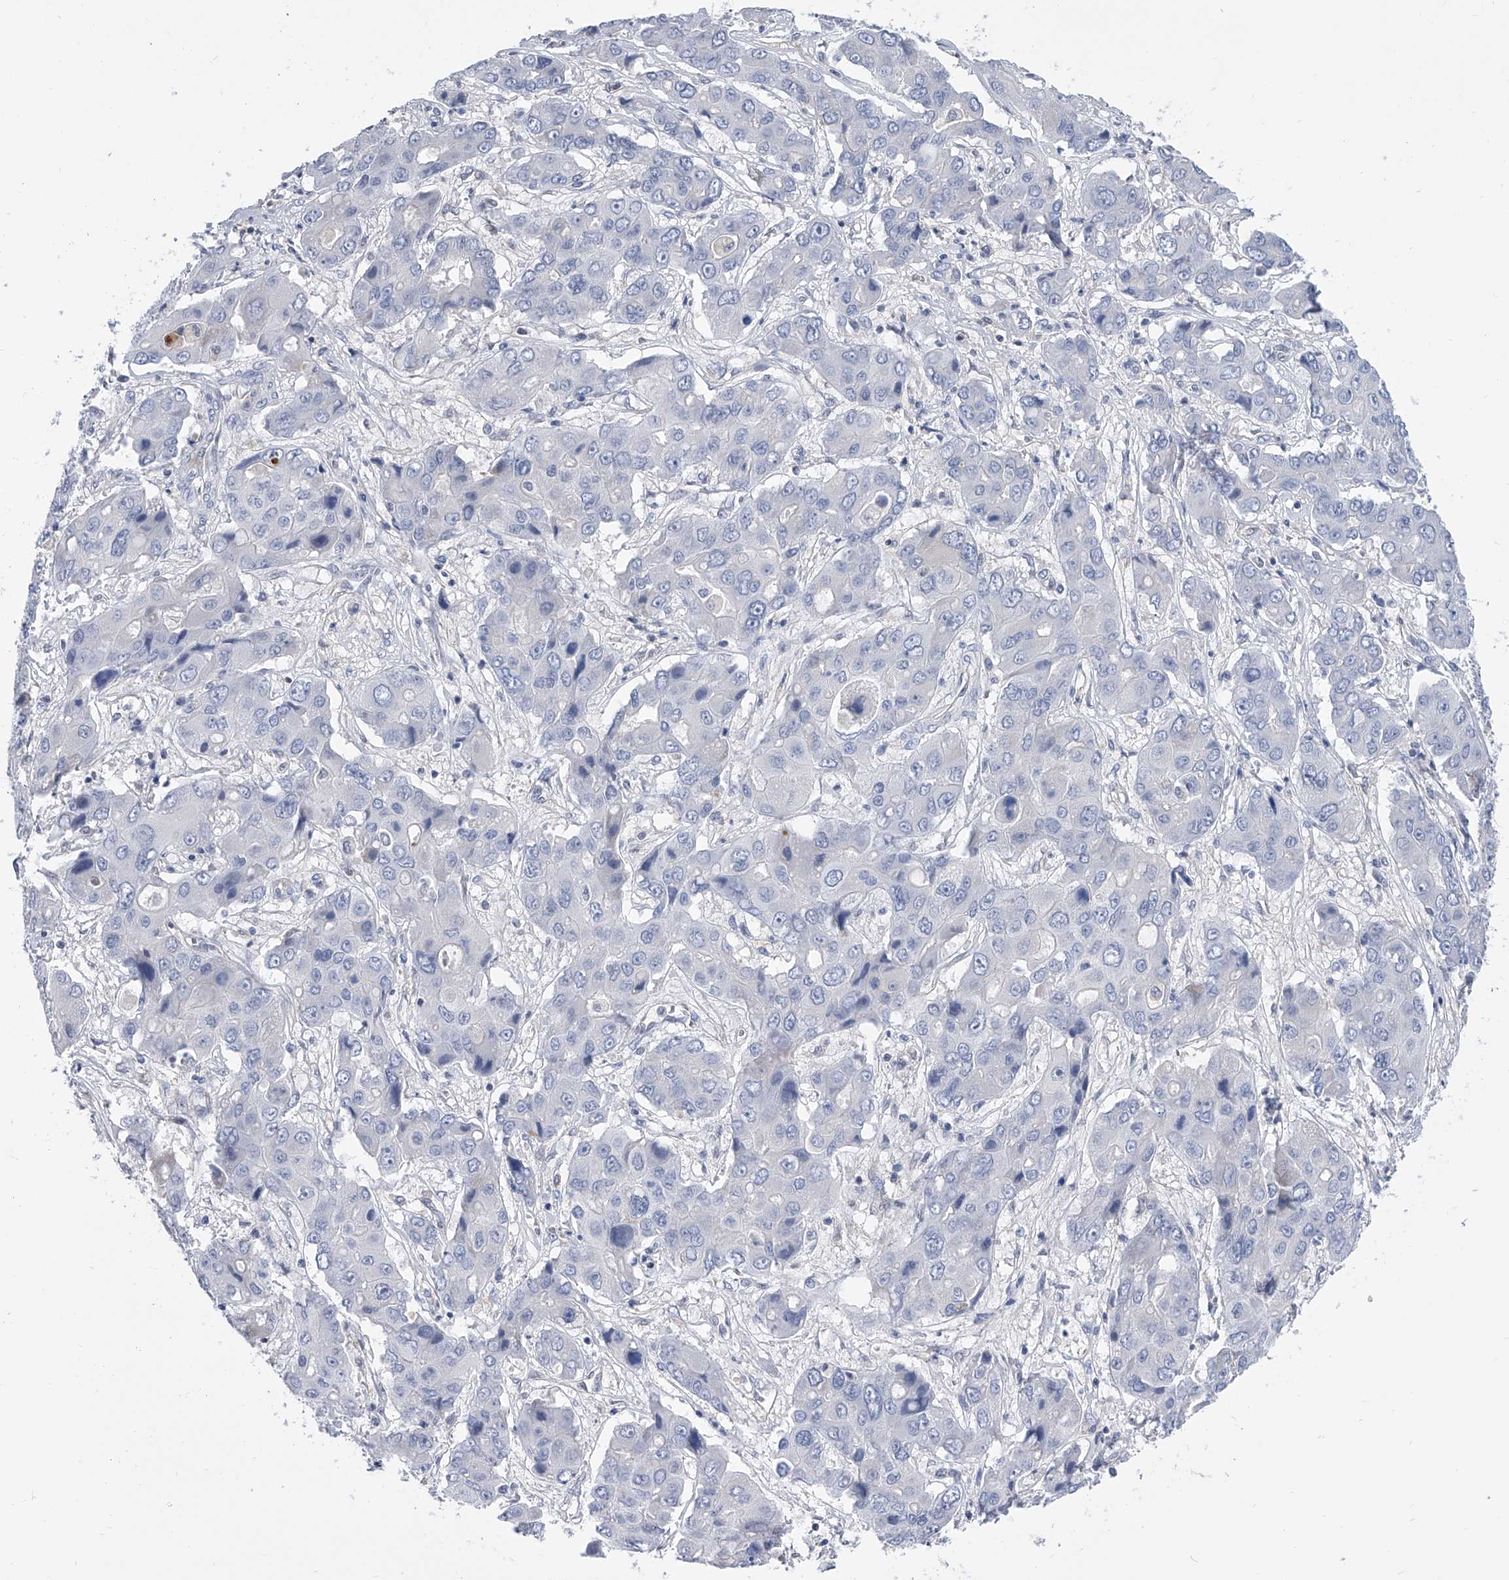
{"staining": {"intensity": "negative", "quantity": "none", "location": "none"}, "tissue": "liver cancer", "cell_type": "Tumor cells", "image_type": "cancer", "snomed": [{"axis": "morphology", "description": "Cholangiocarcinoma"}, {"axis": "topography", "description": "Liver"}], "caption": "Immunohistochemistry (IHC) histopathology image of liver cancer (cholangiocarcinoma) stained for a protein (brown), which demonstrates no staining in tumor cells.", "gene": "SERPINB9", "patient": {"sex": "male", "age": 67}}